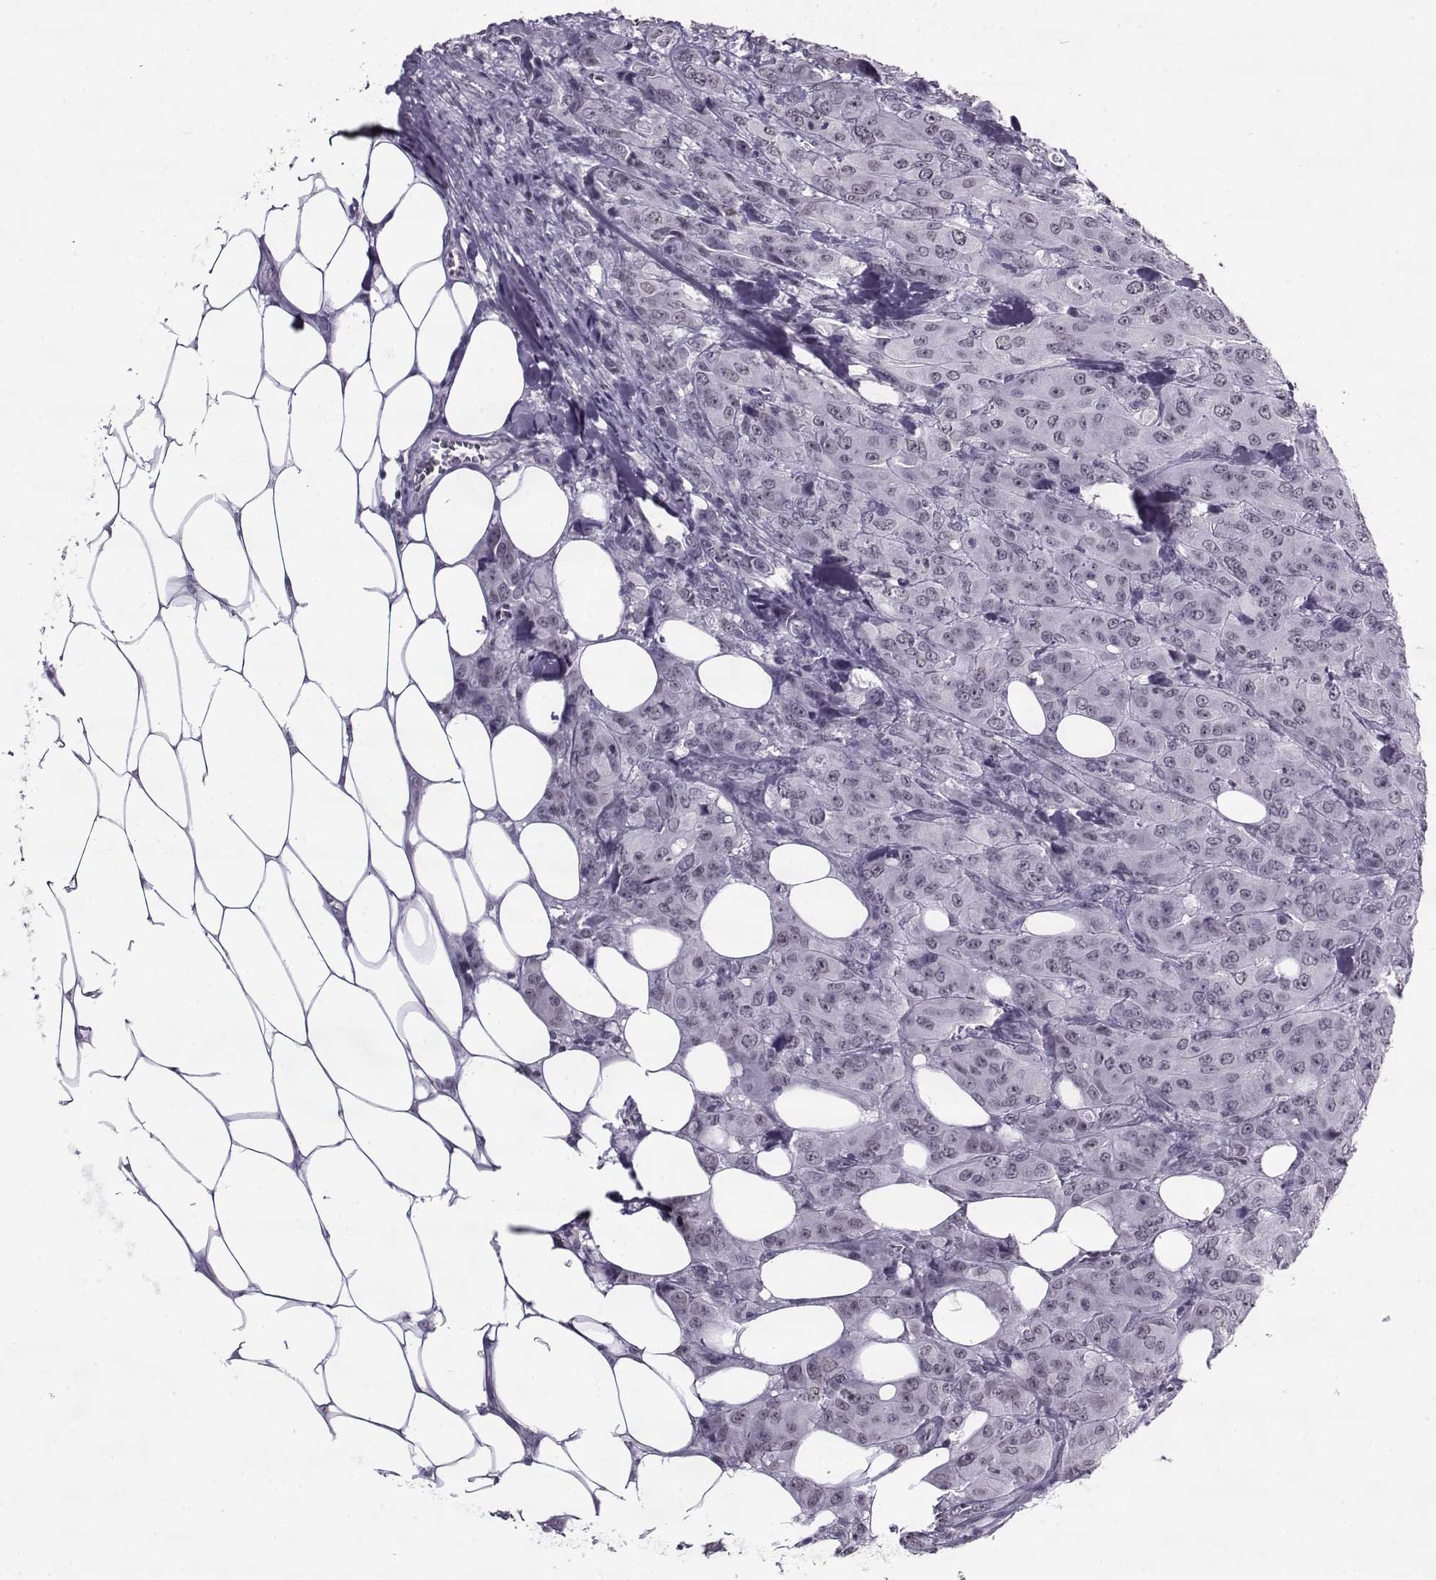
{"staining": {"intensity": "negative", "quantity": "none", "location": "none"}, "tissue": "breast cancer", "cell_type": "Tumor cells", "image_type": "cancer", "snomed": [{"axis": "morphology", "description": "Duct carcinoma"}, {"axis": "topography", "description": "Breast"}], "caption": "This is an IHC micrograph of human breast invasive ductal carcinoma. There is no staining in tumor cells.", "gene": "PRMT8", "patient": {"sex": "female", "age": 43}}